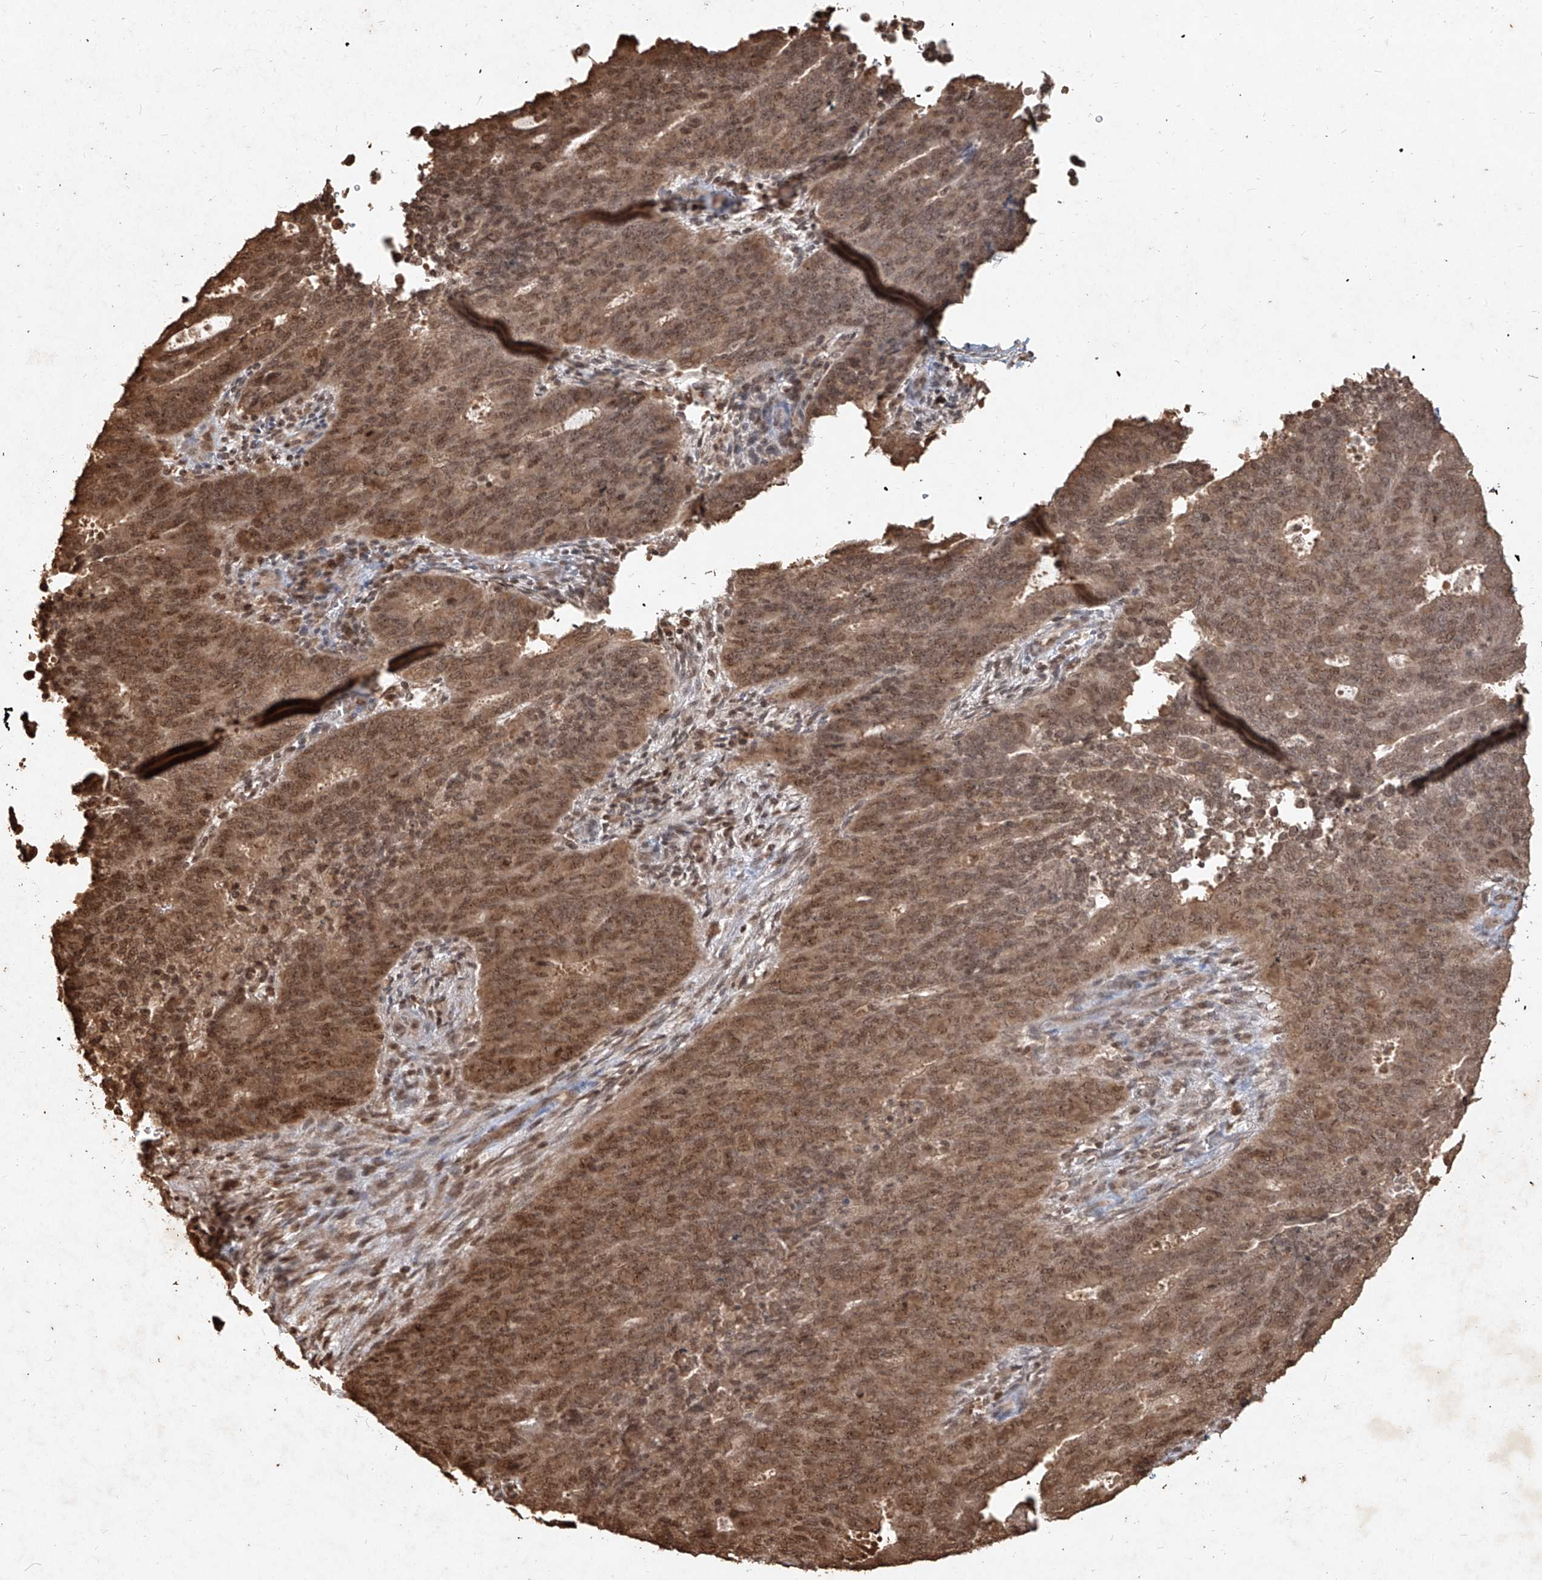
{"staining": {"intensity": "moderate", "quantity": ">75%", "location": "cytoplasmic/membranous,nuclear"}, "tissue": "cervical cancer", "cell_type": "Tumor cells", "image_type": "cancer", "snomed": [{"axis": "morphology", "description": "Adenocarcinoma, NOS"}, {"axis": "topography", "description": "Cervix"}], "caption": "This is a histology image of IHC staining of cervical adenocarcinoma, which shows moderate expression in the cytoplasmic/membranous and nuclear of tumor cells.", "gene": "UBE2K", "patient": {"sex": "female", "age": 44}}